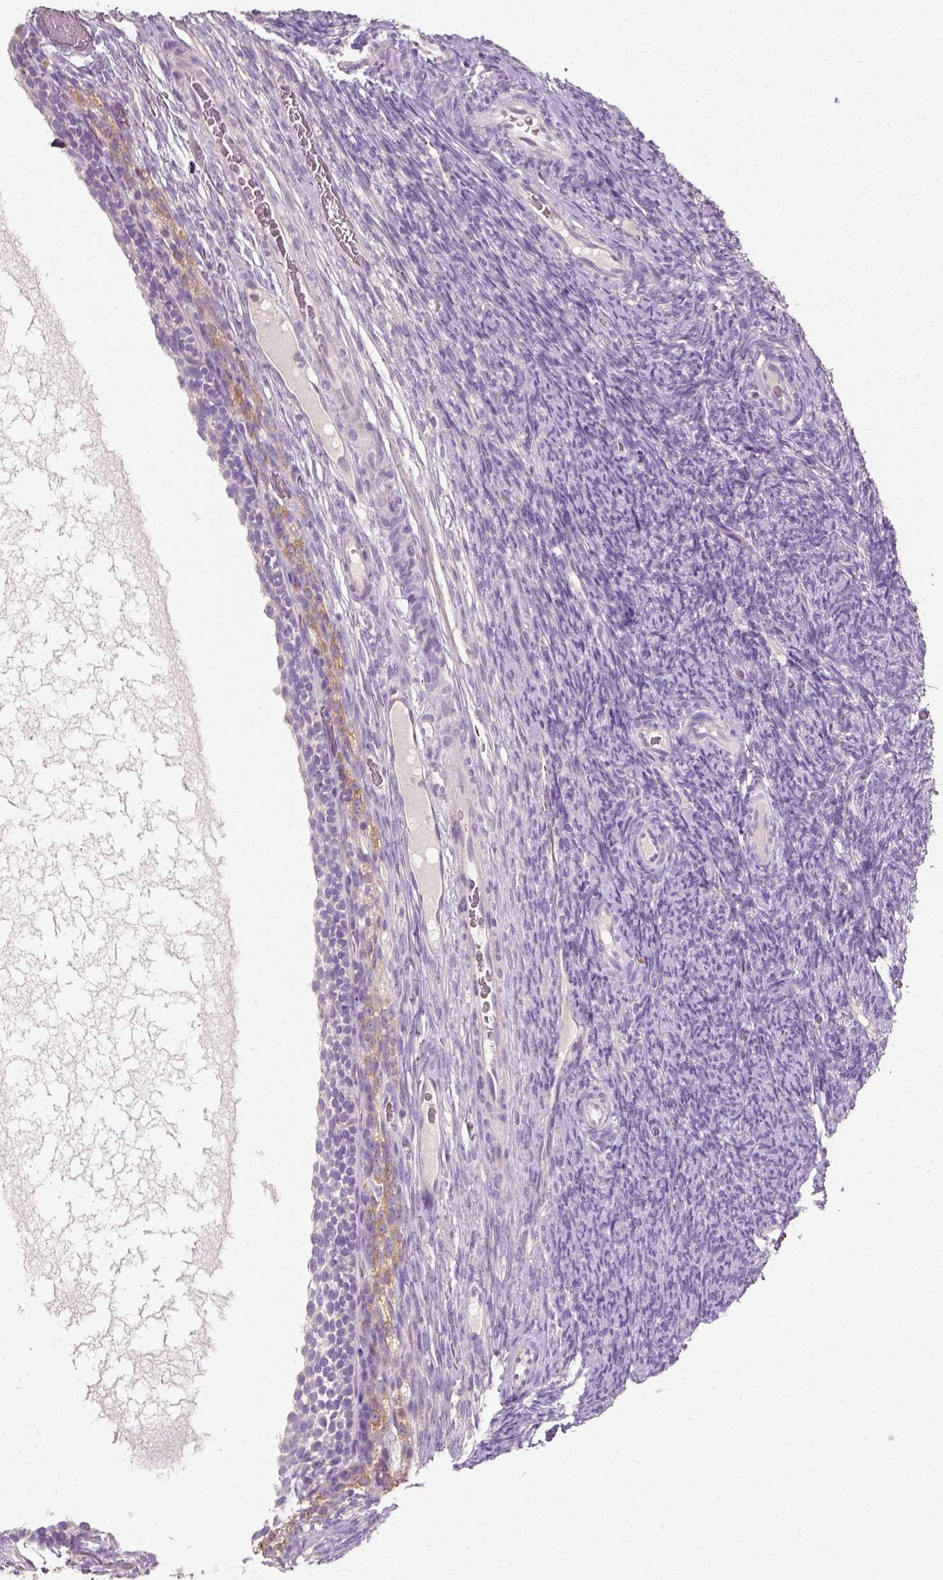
{"staining": {"intensity": "moderate", "quantity": "<25%", "location": "cytoplasmic/membranous"}, "tissue": "ovary", "cell_type": "Ovarian stroma cells", "image_type": "normal", "snomed": [{"axis": "morphology", "description": "Normal tissue, NOS"}, {"axis": "topography", "description": "Ovary"}], "caption": "Immunohistochemistry histopathology image of benign ovary: ovary stained using IHC displays low levels of moderate protein expression localized specifically in the cytoplasmic/membranous of ovarian stroma cells, appearing as a cytoplasmic/membranous brown color.", "gene": "DHCR24", "patient": {"sex": "female", "age": 34}}